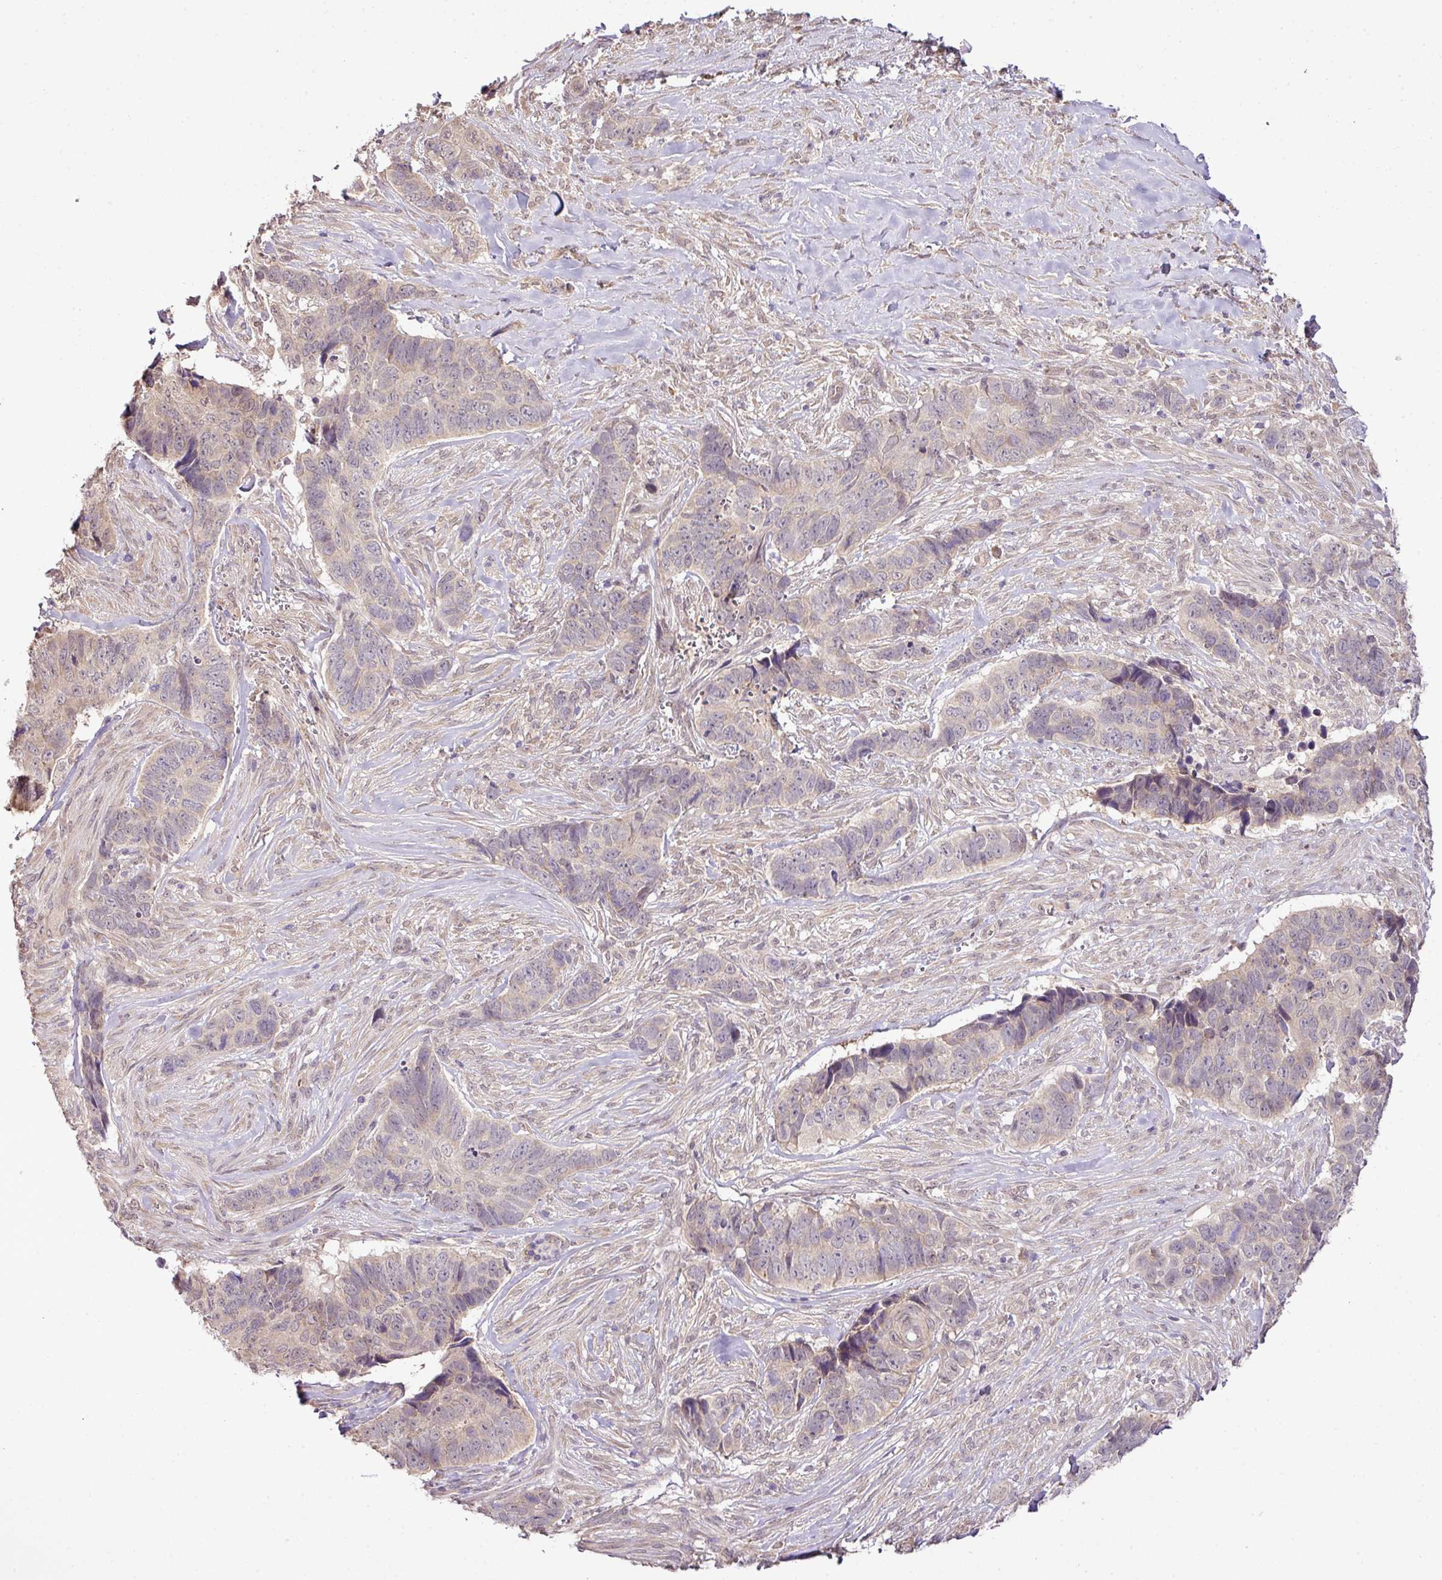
{"staining": {"intensity": "weak", "quantity": "<25%", "location": "cytoplasmic/membranous,nuclear"}, "tissue": "skin cancer", "cell_type": "Tumor cells", "image_type": "cancer", "snomed": [{"axis": "morphology", "description": "Basal cell carcinoma"}, {"axis": "topography", "description": "Skin"}], "caption": "Immunohistochemistry (IHC) image of neoplastic tissue: human skin basal cell carcinoma stained with DAB (3,3'-diaminobenzidine) demonstrates no significant protein positivity in tumor cells. (DAB immunohistochemistry visualized using brightfield microscopy, high magnification).", "gene": "DNAAF4", "patient": {"sex": "female", "age": 82}}